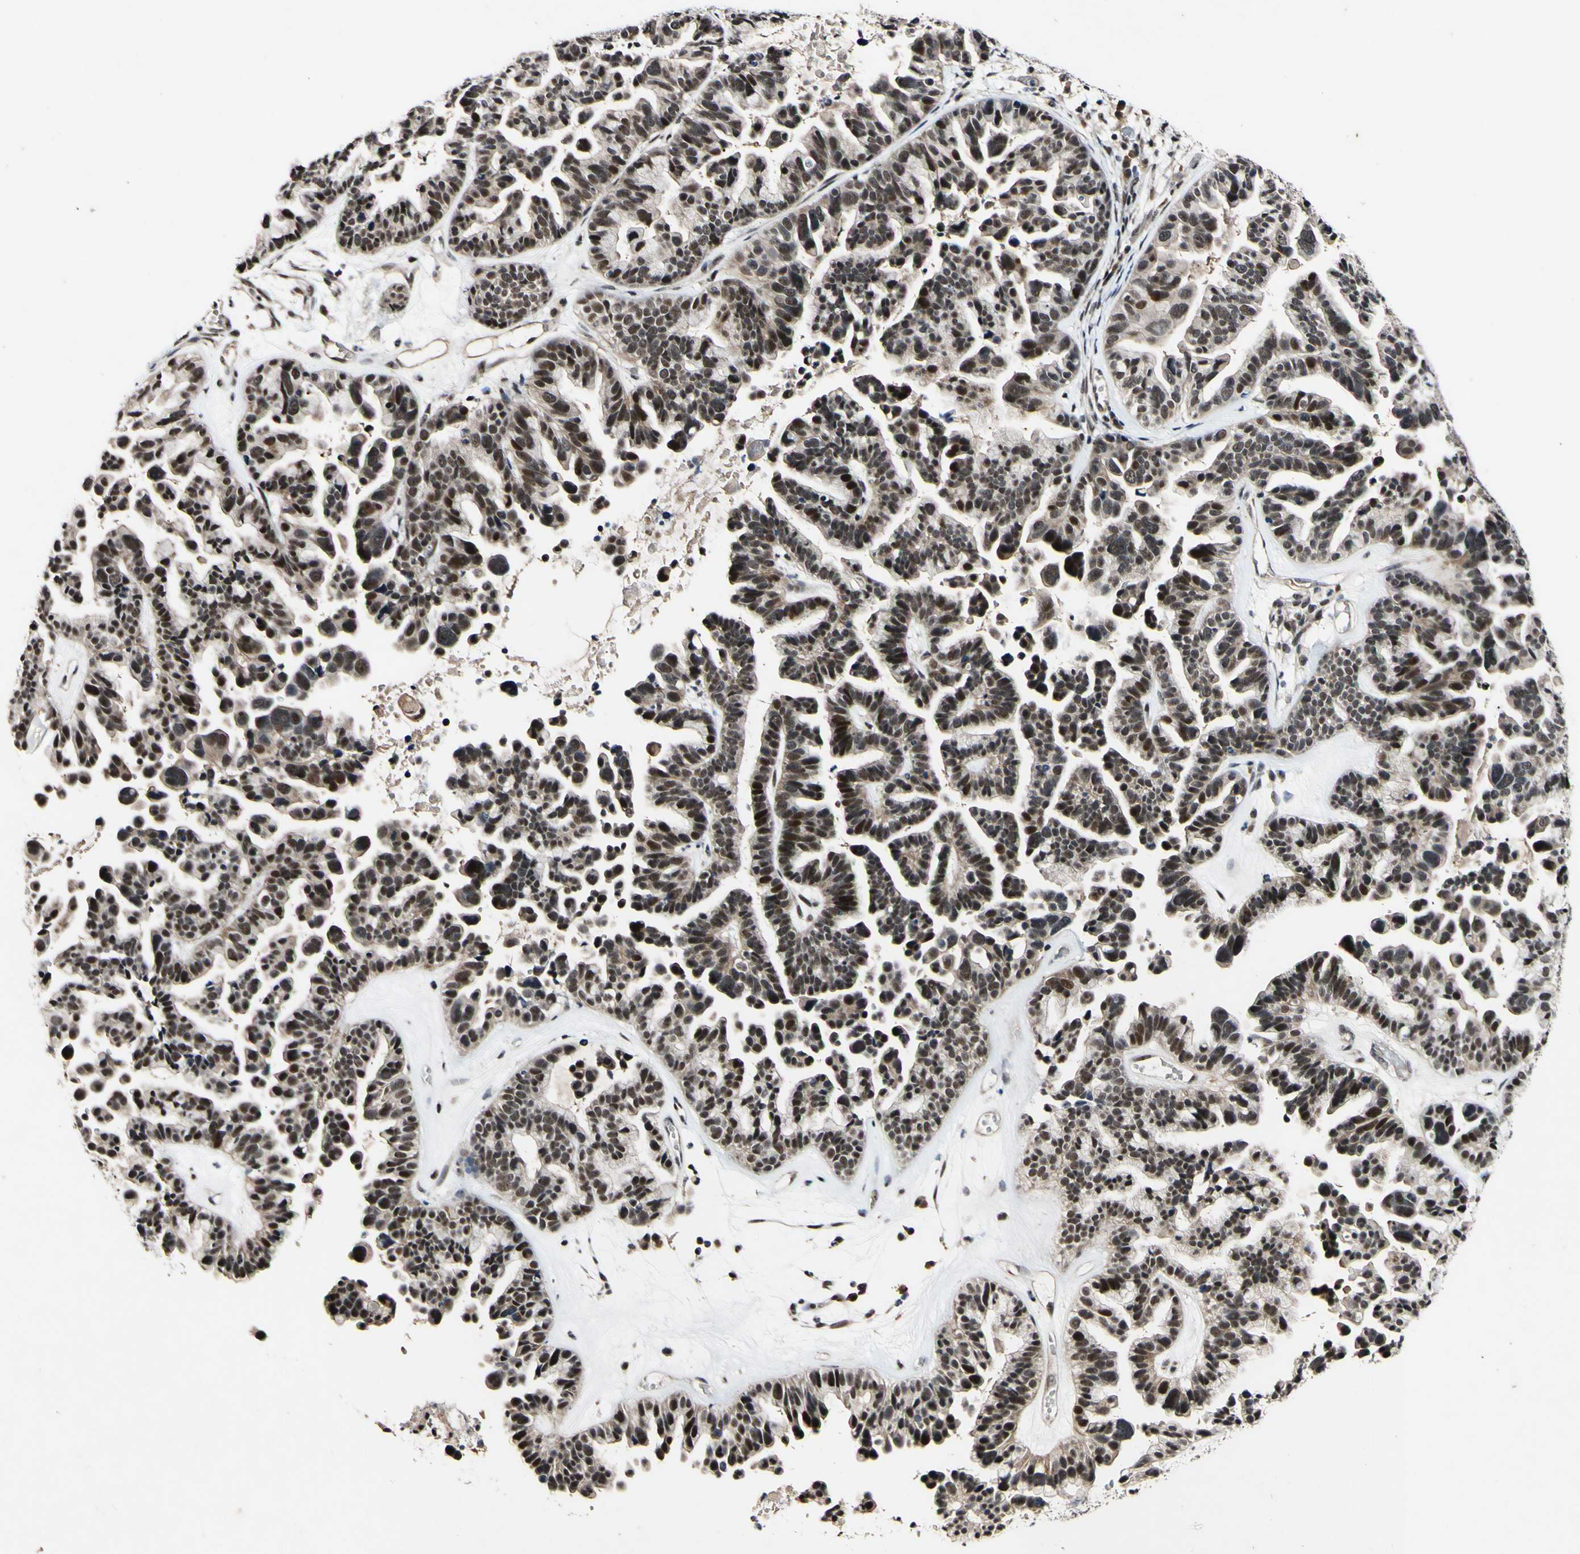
{"staining": {"intensity": "strong", "quantity": "25%-75%", "location": "nuclear"}, "tissue": "ovarian cancer", "cell_type": "Tumor cells", "image_type": "cancer", "snomed": [{"axis": "morphology", "description": "Cystadenocarcinoma, serous, NOS"}, {"axis": "topography", "description": "Ovary"}], "caption": "Immunohistochemical staining of ovarian serous cystadenocarcinoma exhibits strong nuclear protein positivity in approximately 25%-75% of tumor cells.", "gene": "POLR2F", "patient": {"sex": "female", "age": 56}}